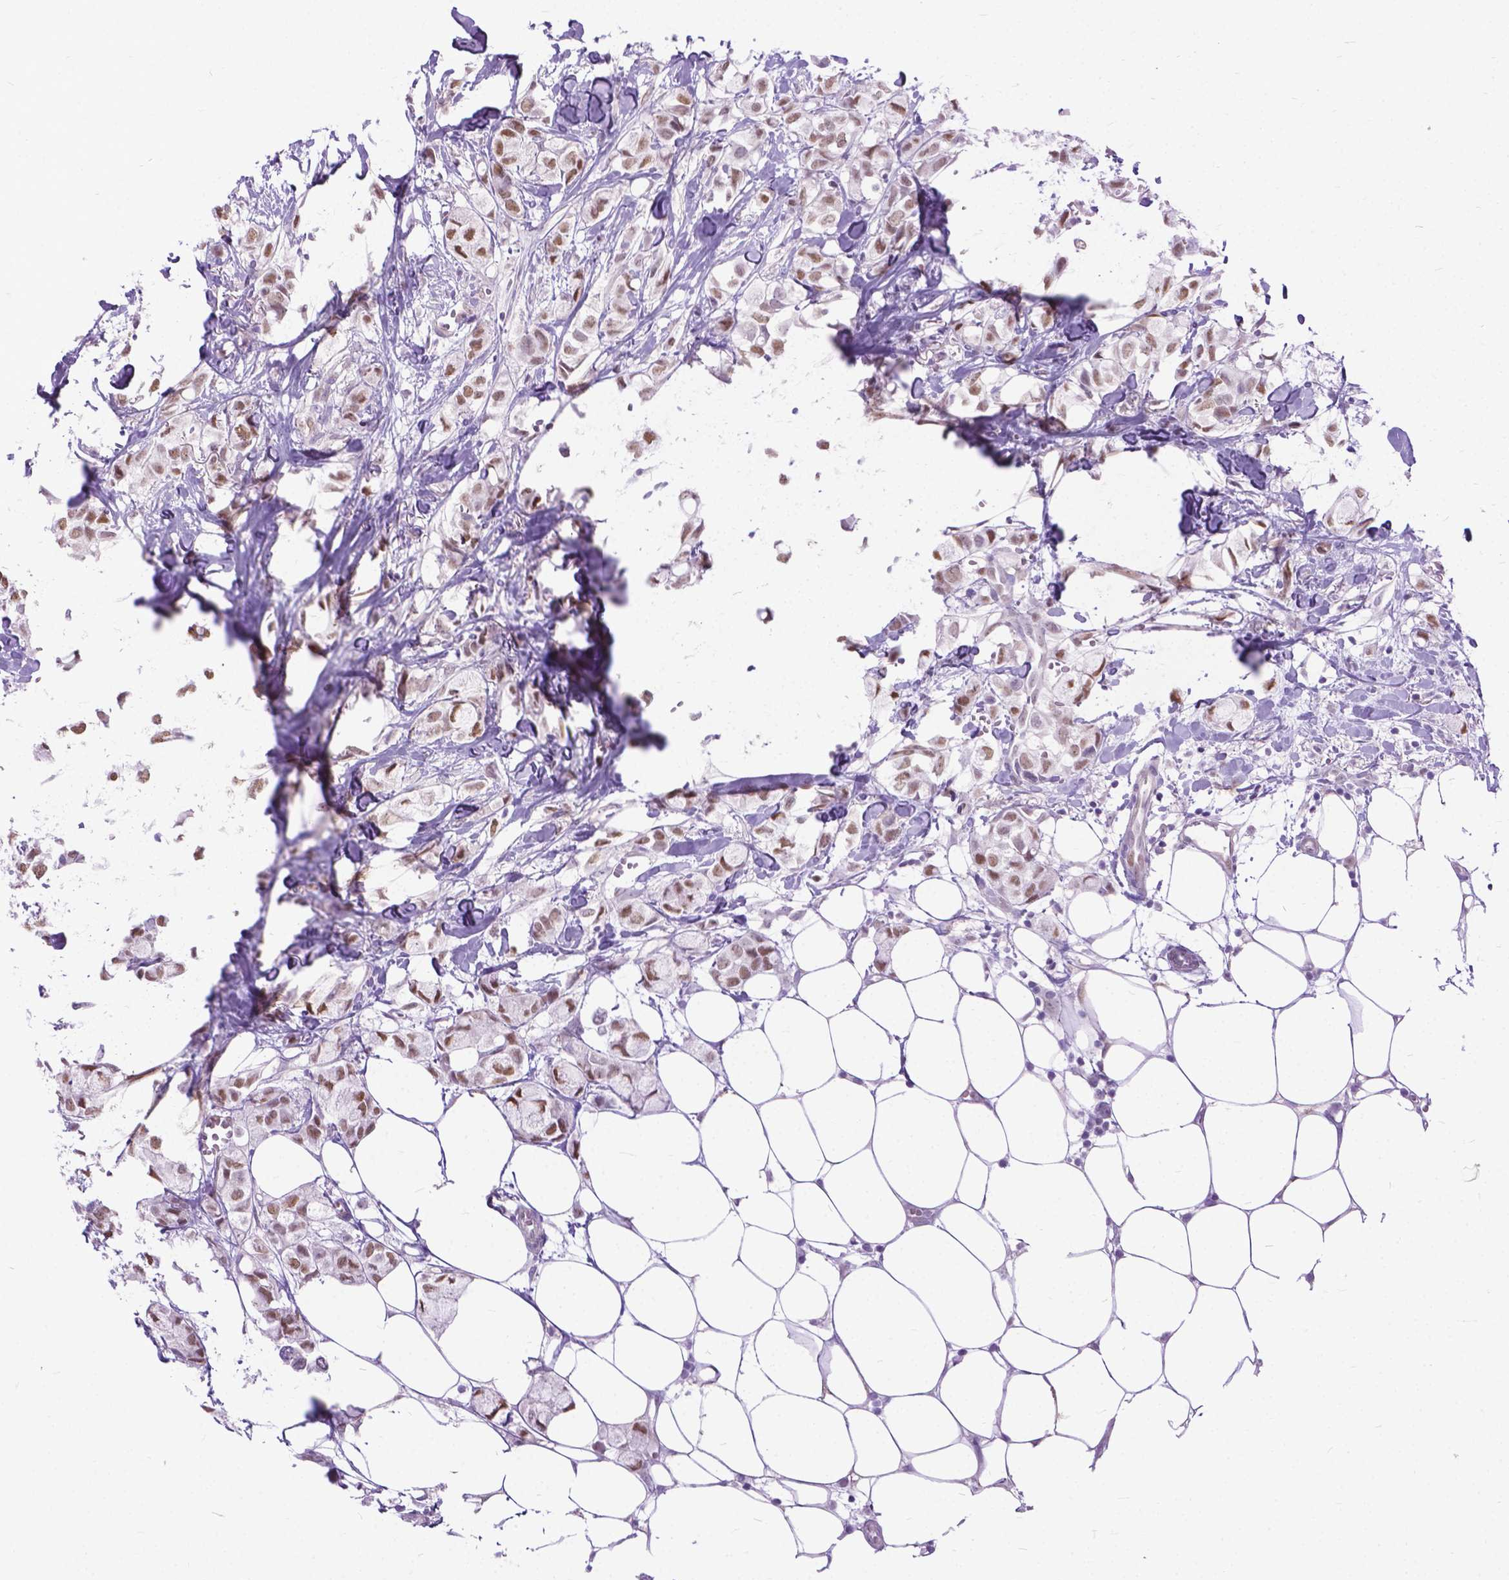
{"staining": {"intensity": "moderate", "quantity": ">75%", "location": "nuclear"}, "tissue": "breast cancer", "cell_type": "Tumor cells", "image_type": "cancer", "snomed": [{"axis": "morphology", "description": "Duct carcinoma"}, {"axis": "topography", "description": "Breast"}], "caption": "The immunohistochemical stain highlights moderate nuclear positivity in tumor cells of breast infiltrating ductal carcinoma tissue.", "gene": "APCDD1L", "patient": {"sex": "female", "age": 85}}